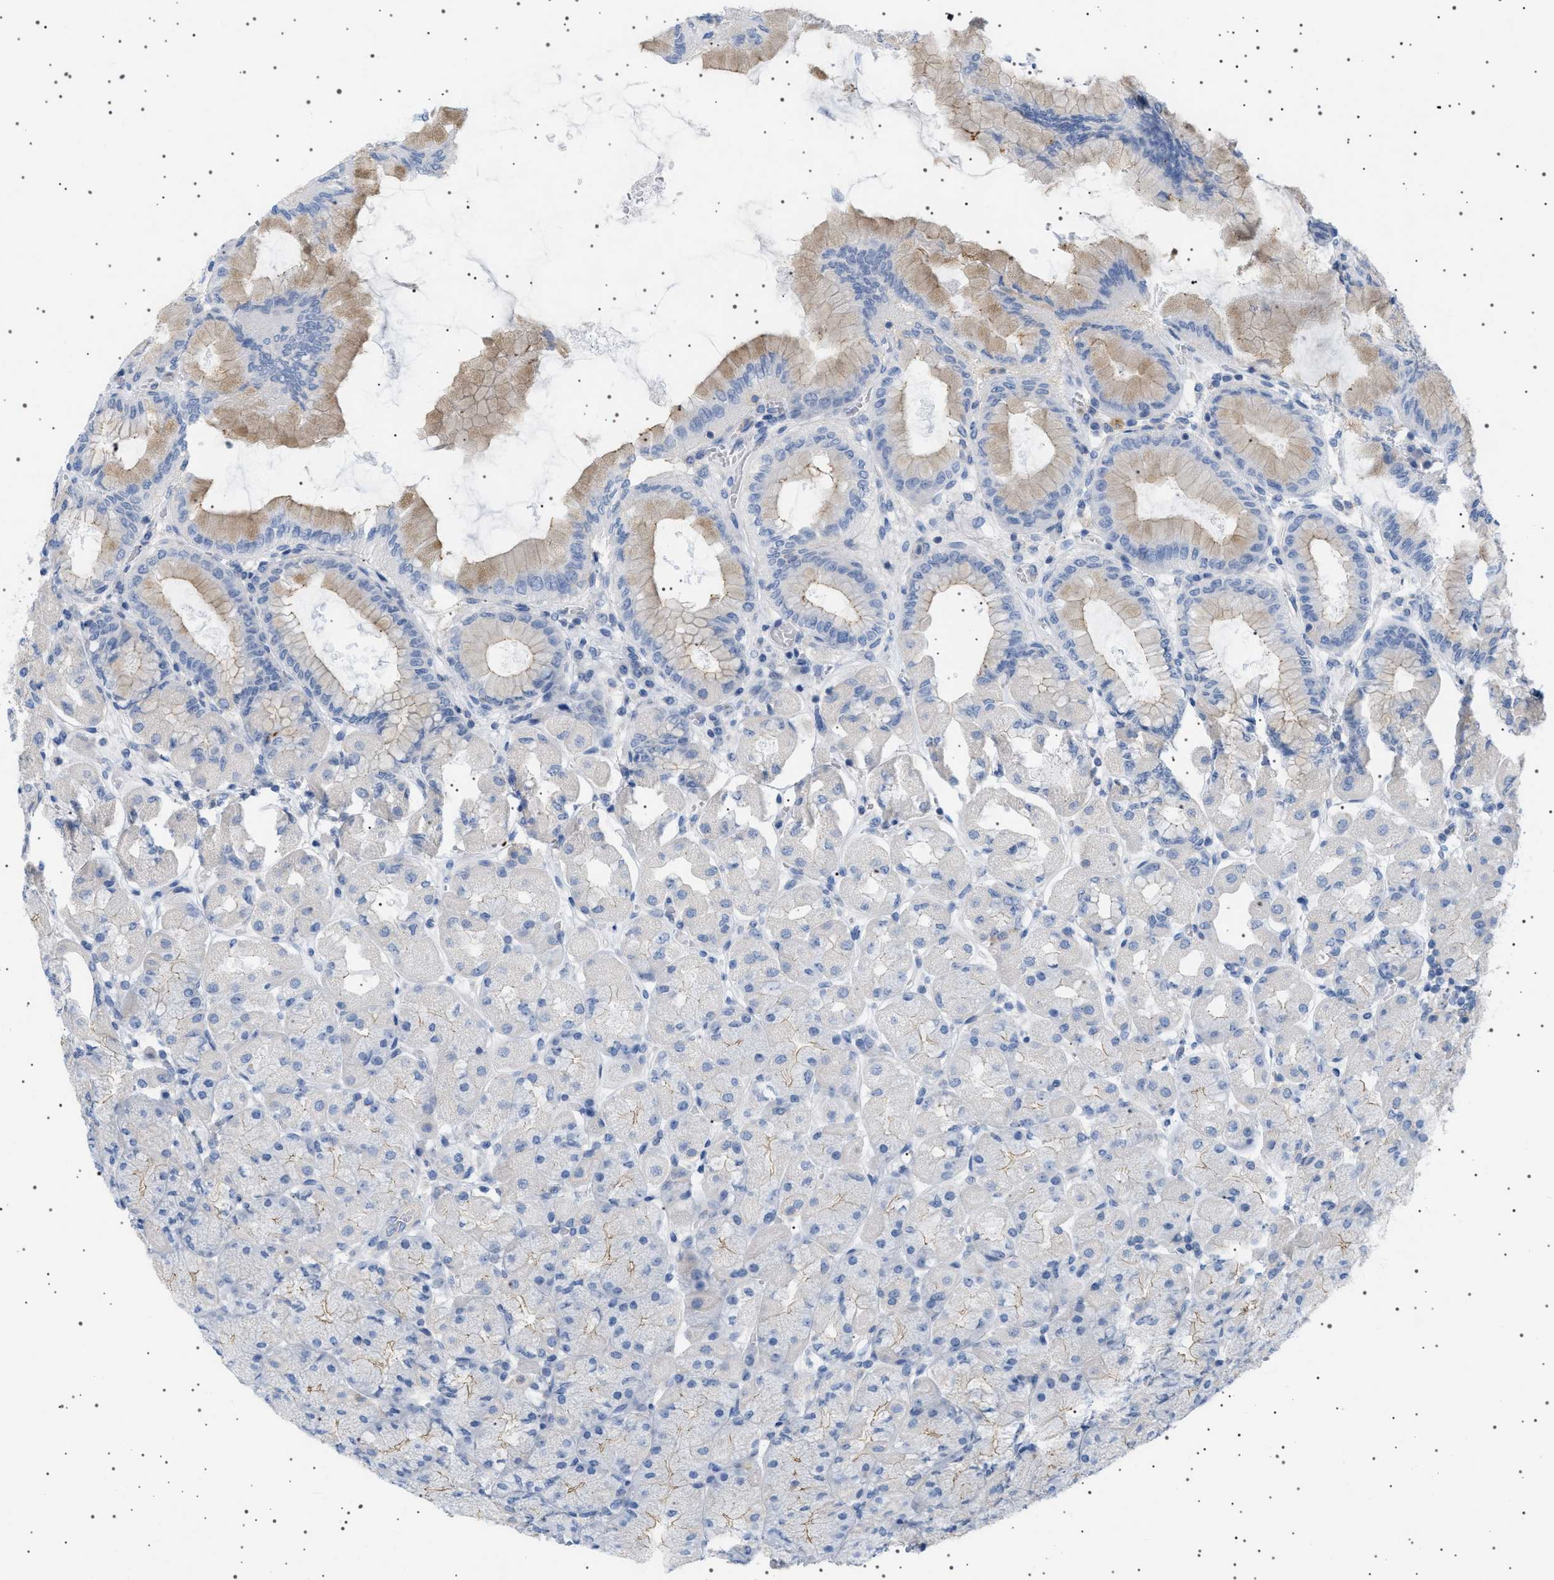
{"staining": {"intensity": "moderate", "quantity": "<25%", "location": "cytoplasmic/membranous"}, "tissue": "stomach", "cell_type": "Glandular cells", "image_type": "normal", "snomed": [{"axis": "morphology", "description": "Normal tissue, NOS"}, {"axis": "topography", "description": "Stomach, upper"}], "caption": "DAB (3,3'-diaminobenzidine) immunohistochemical staining of unremarkable stomach reveals moderate cytoplasmic/membranous protein expression in approximately <25% of glandular cells.", "gene": "ADCY10", "patient": {"sex": "female", "age": 56}}